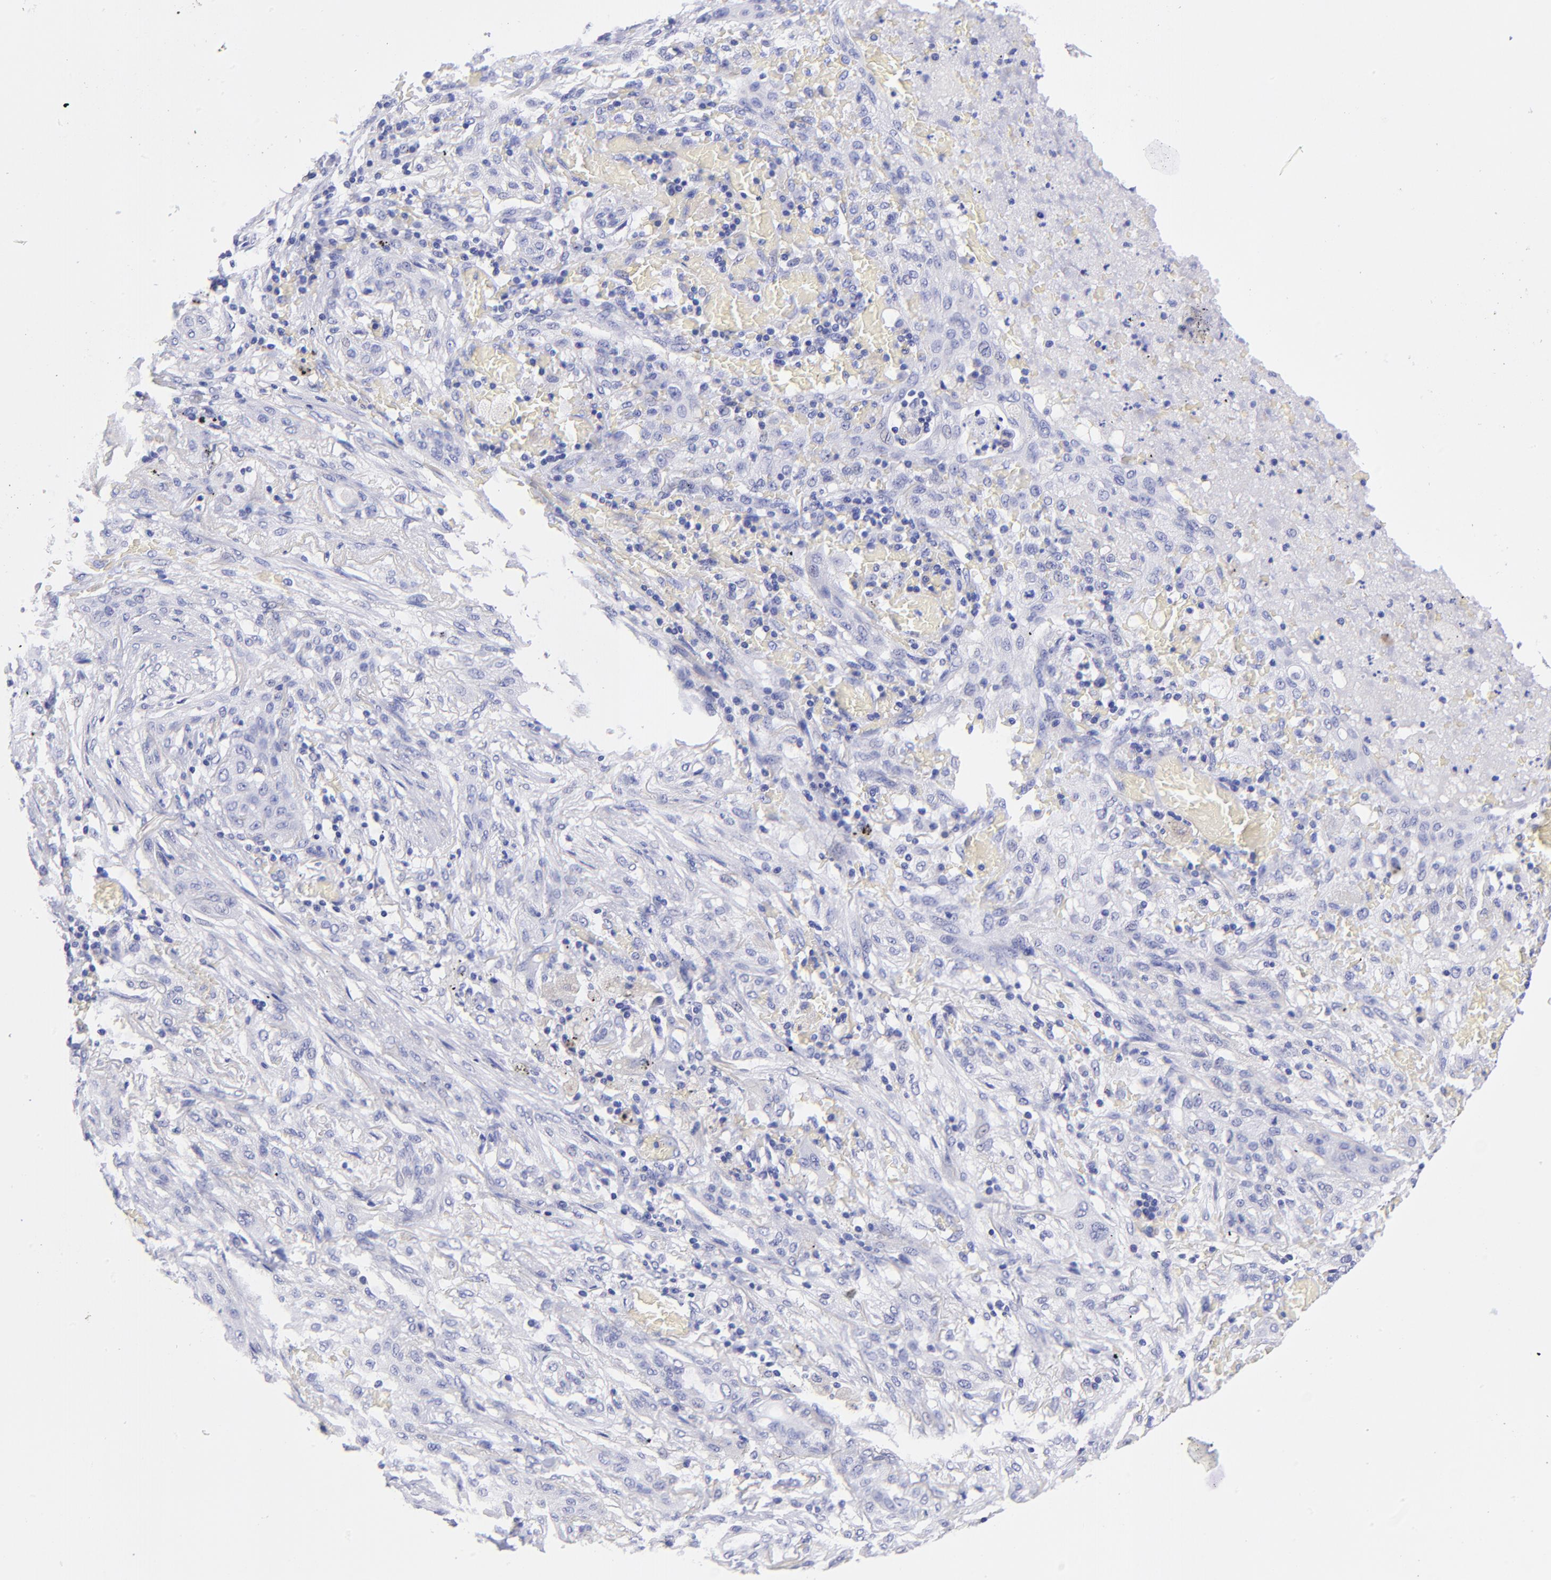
{"staining": {"intensity": "negative", "quantity": "none", "location": "none"}, "tissue": "lung cancer", "cell_type": "Tumor cells", "image_type": "cancer", "snomed": [{"axis": "morphology", "description": "Squamous cell carcinoma, NOS"}, {"axis": "topography", "description": "Lung"}], "caption": "Lung cancer stained for a protein using IHC reveals no staining tumor cells.", "gene": "RAB3B", "patient": {"sex": "female", "age": 47}}